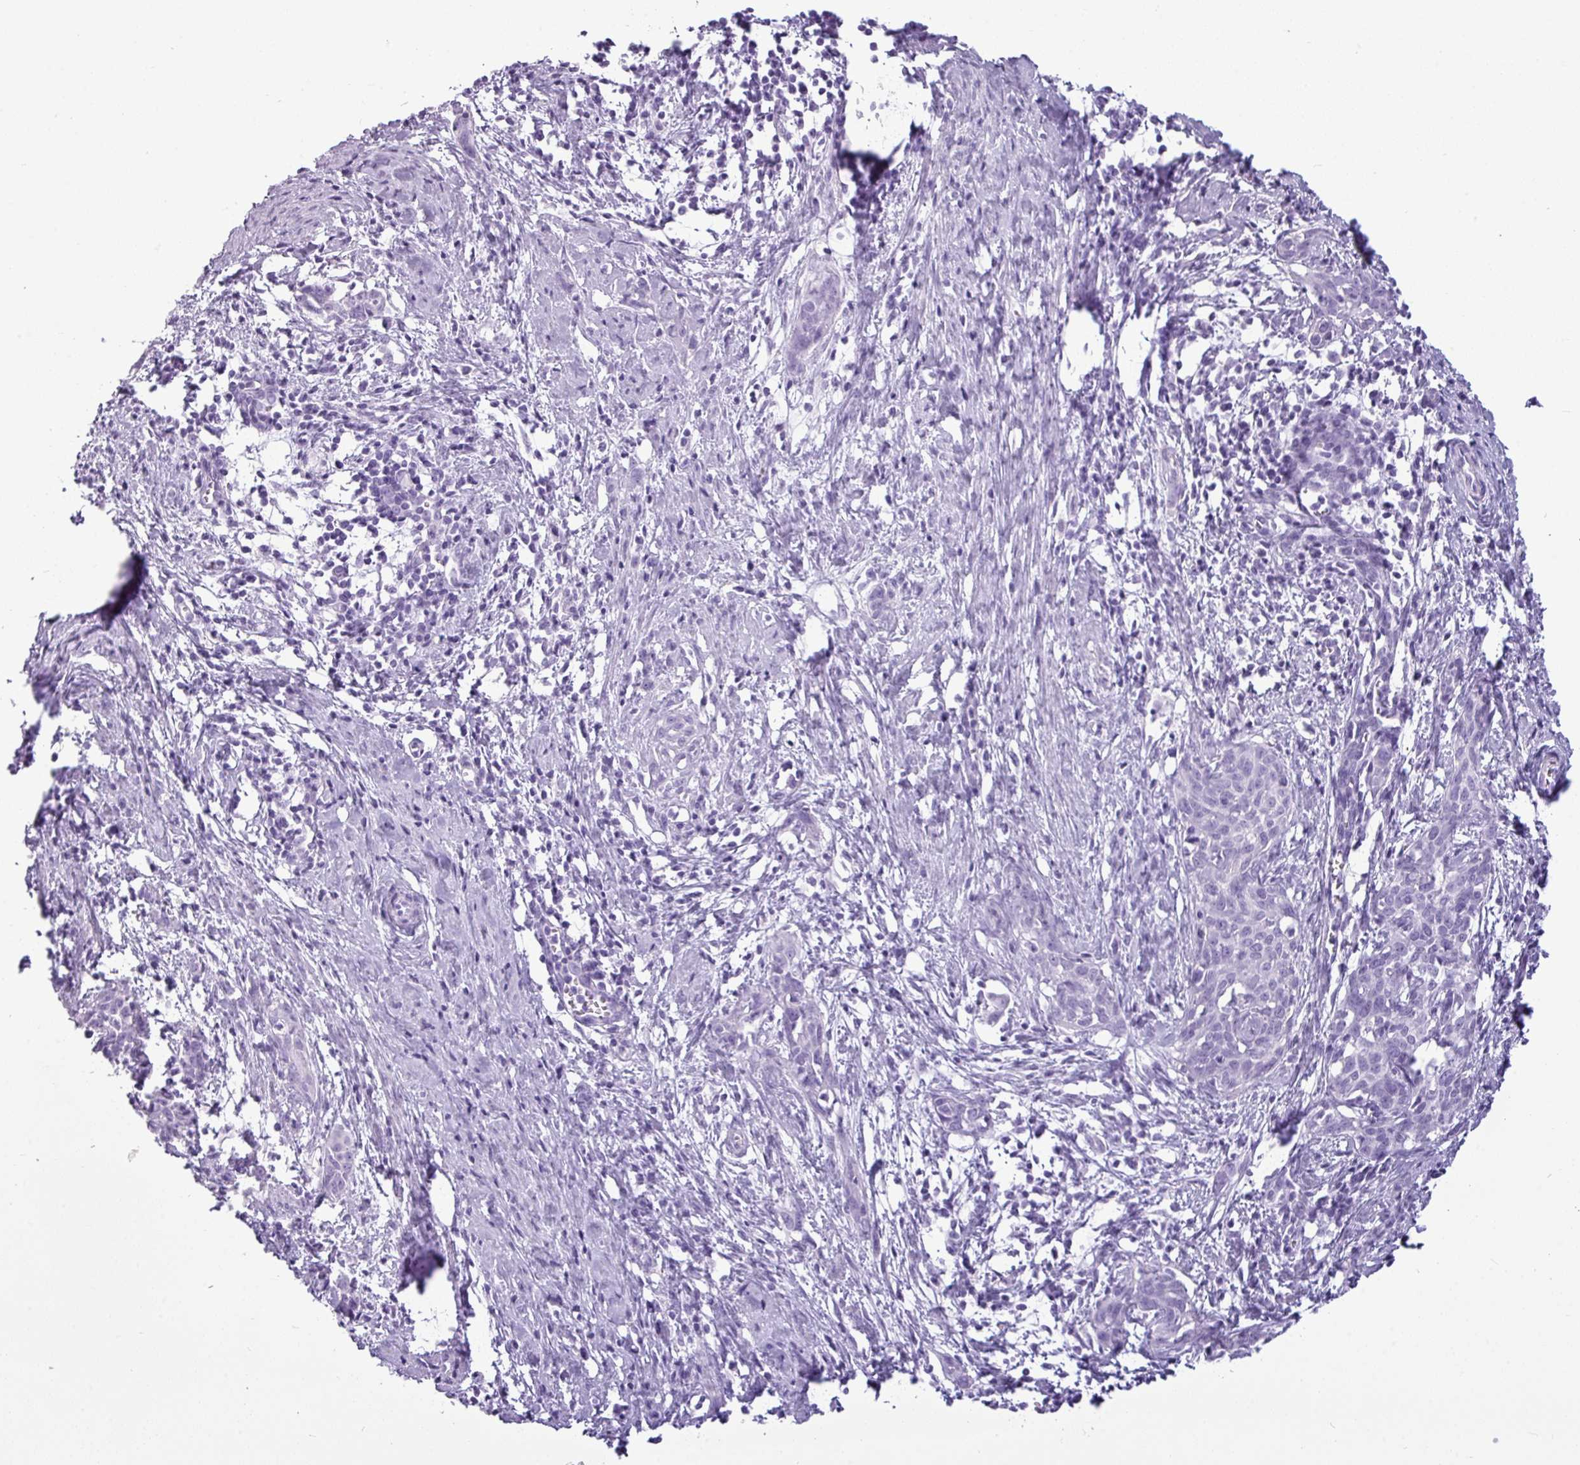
{"staining": {"intensity": "negative", "quantity": "none", "location": "none"}, "tissue": "cervical cancer", "cell_type": "Tumor cells", "image_type": "cancer", "snomed": [{"axis": "morphology", "description": "Squamous cell carcinoma, NOS"}, {"axis": "topography", "description": "Cervix"}], "caption": "A high-resolution histopathology image shows IHC staining of cervical cancer (squamous cell carcinoma), which exhibits no significant expression in tumor cells.", "gene": "AMY1B", "patient": {"sex": "female", "age": 52}}